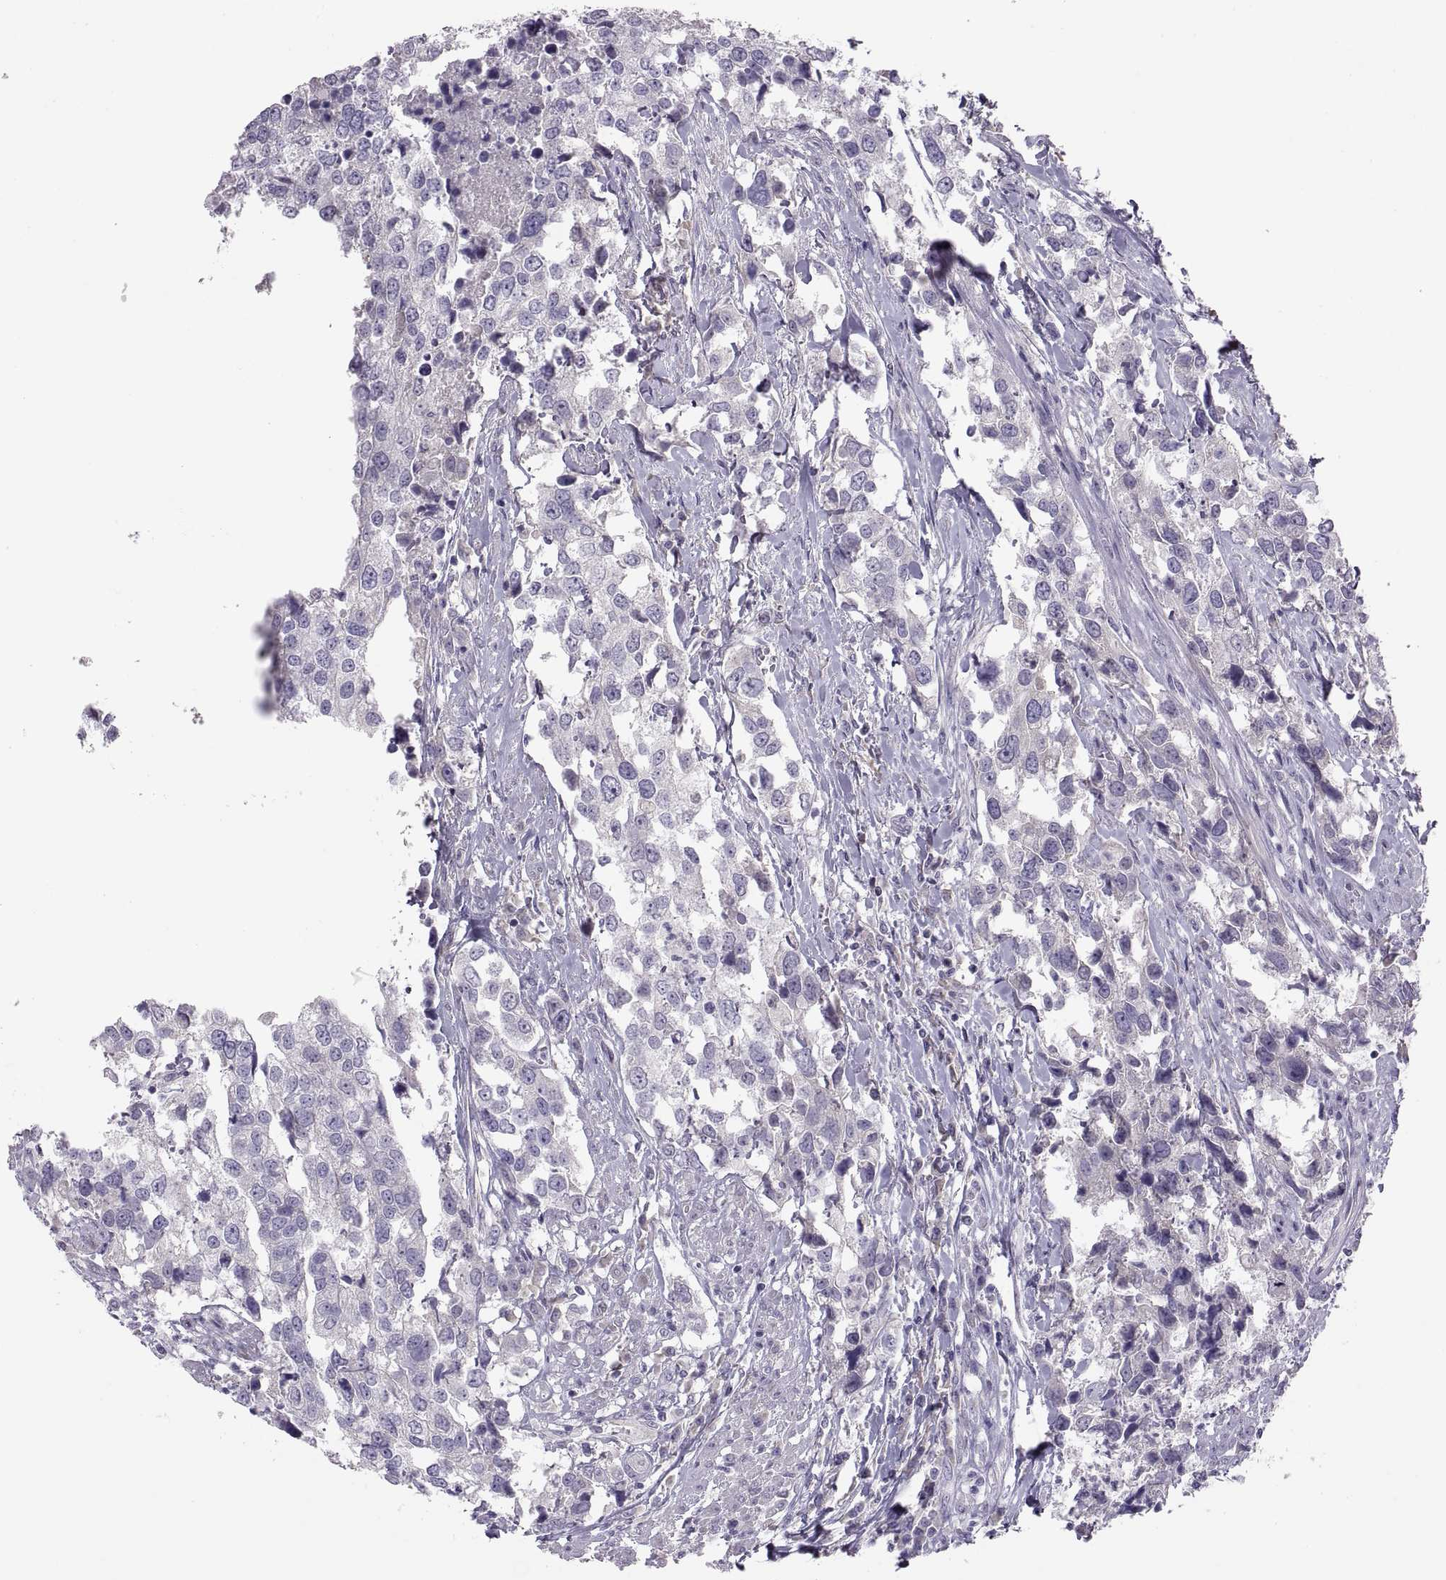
{"staining": {"intensity": "negative", "quantity": "none", "location": "none"}, "tissue": "urothelial cancer", "cell_type": "Tumor cells", "image_type": "cancer", "snomed": [{"axis": "morphology", "description": "Urothelial carcinoma, NOS"}, {"axis": "morphology", "description": "Urothelial carcinoma, High grade"}, {"axis": "topography", "description": "Urinary bladder"}], "caption": "The photomicrograph exhibits no staining of tumor cells in urothelial cancer.", "gene": "TBX19", "patient": {"sex": "male", "age": 63}}